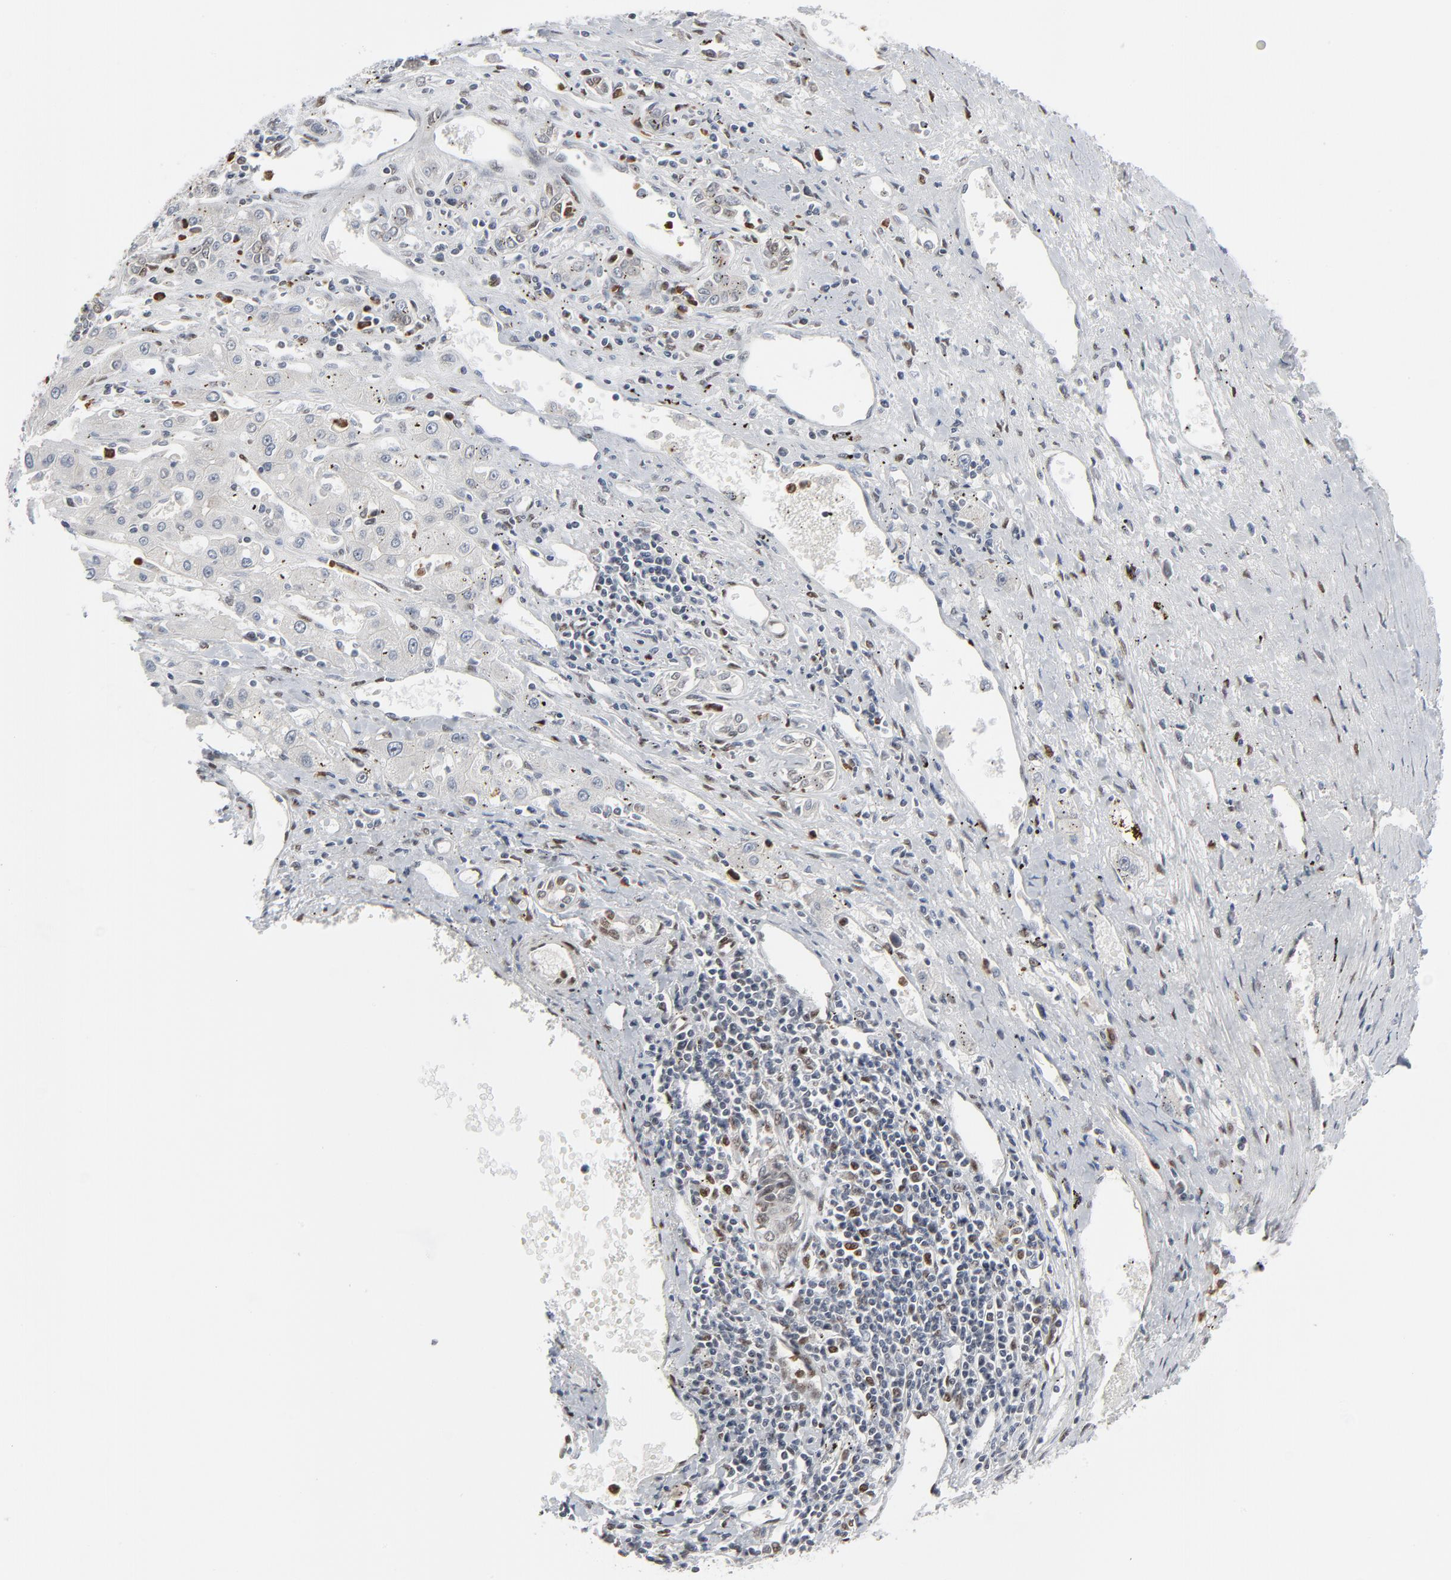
{"staining": {"intensity": "negative", "quantity": "none", "location": "none"}, "tissue": "liver cancer", "cell_type": "Tumor cells", "image_type": "cancer", "snomed": [{"axis": "morphology", "description": "Carcinoma, Hepatocellular, NOS"}, {"axis": "topography", "description": "Liver"}], "caption": "This is a photomicrograph of IHC staining of liver cancer, which shows no positivity in tumor cells.", "gene": "CUX1", "patient": {"sex": "male", "age": 72}}